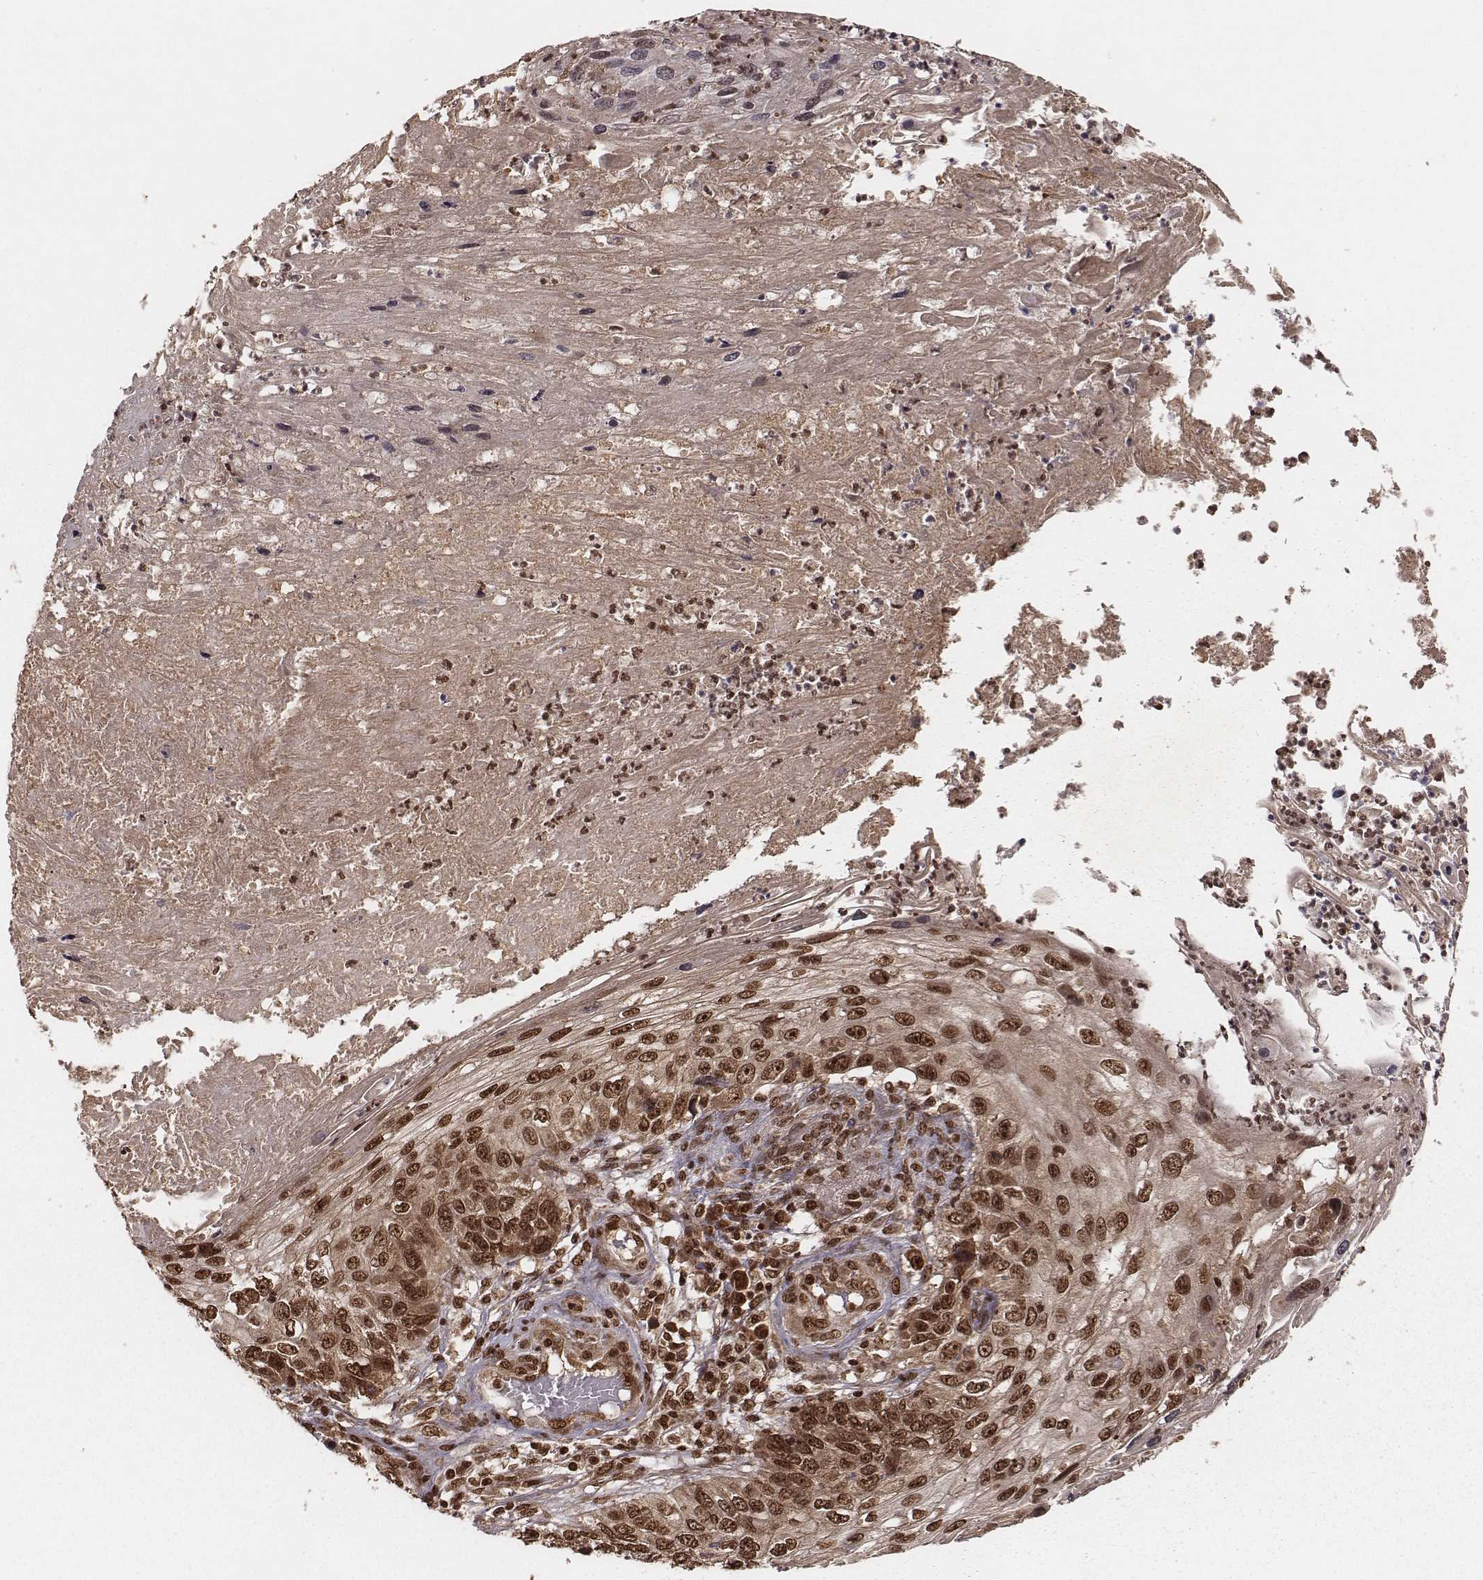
{"staining": {"intensity": "strong", "quantity": ">75%", "location": "cytoplasmic/membranous,nuclear"}, "tissue": "skin cancer", "cell_type": "Tumor cells", "image_type": "cancer", "snomed": [{"axis": "morphology", "description": "Squamous cell carcinoma, NOS"}, {"axis": "topography", "description": "Skin"}], "caption": "Skin squamous cell carcinoma stained with immunohistochemistry displays strong cytoplasmic/membranous and nuclear staining in about >75% of tumor cells.", "gene": "NFX1", "patient": {"sex": "male", "age": 92}}